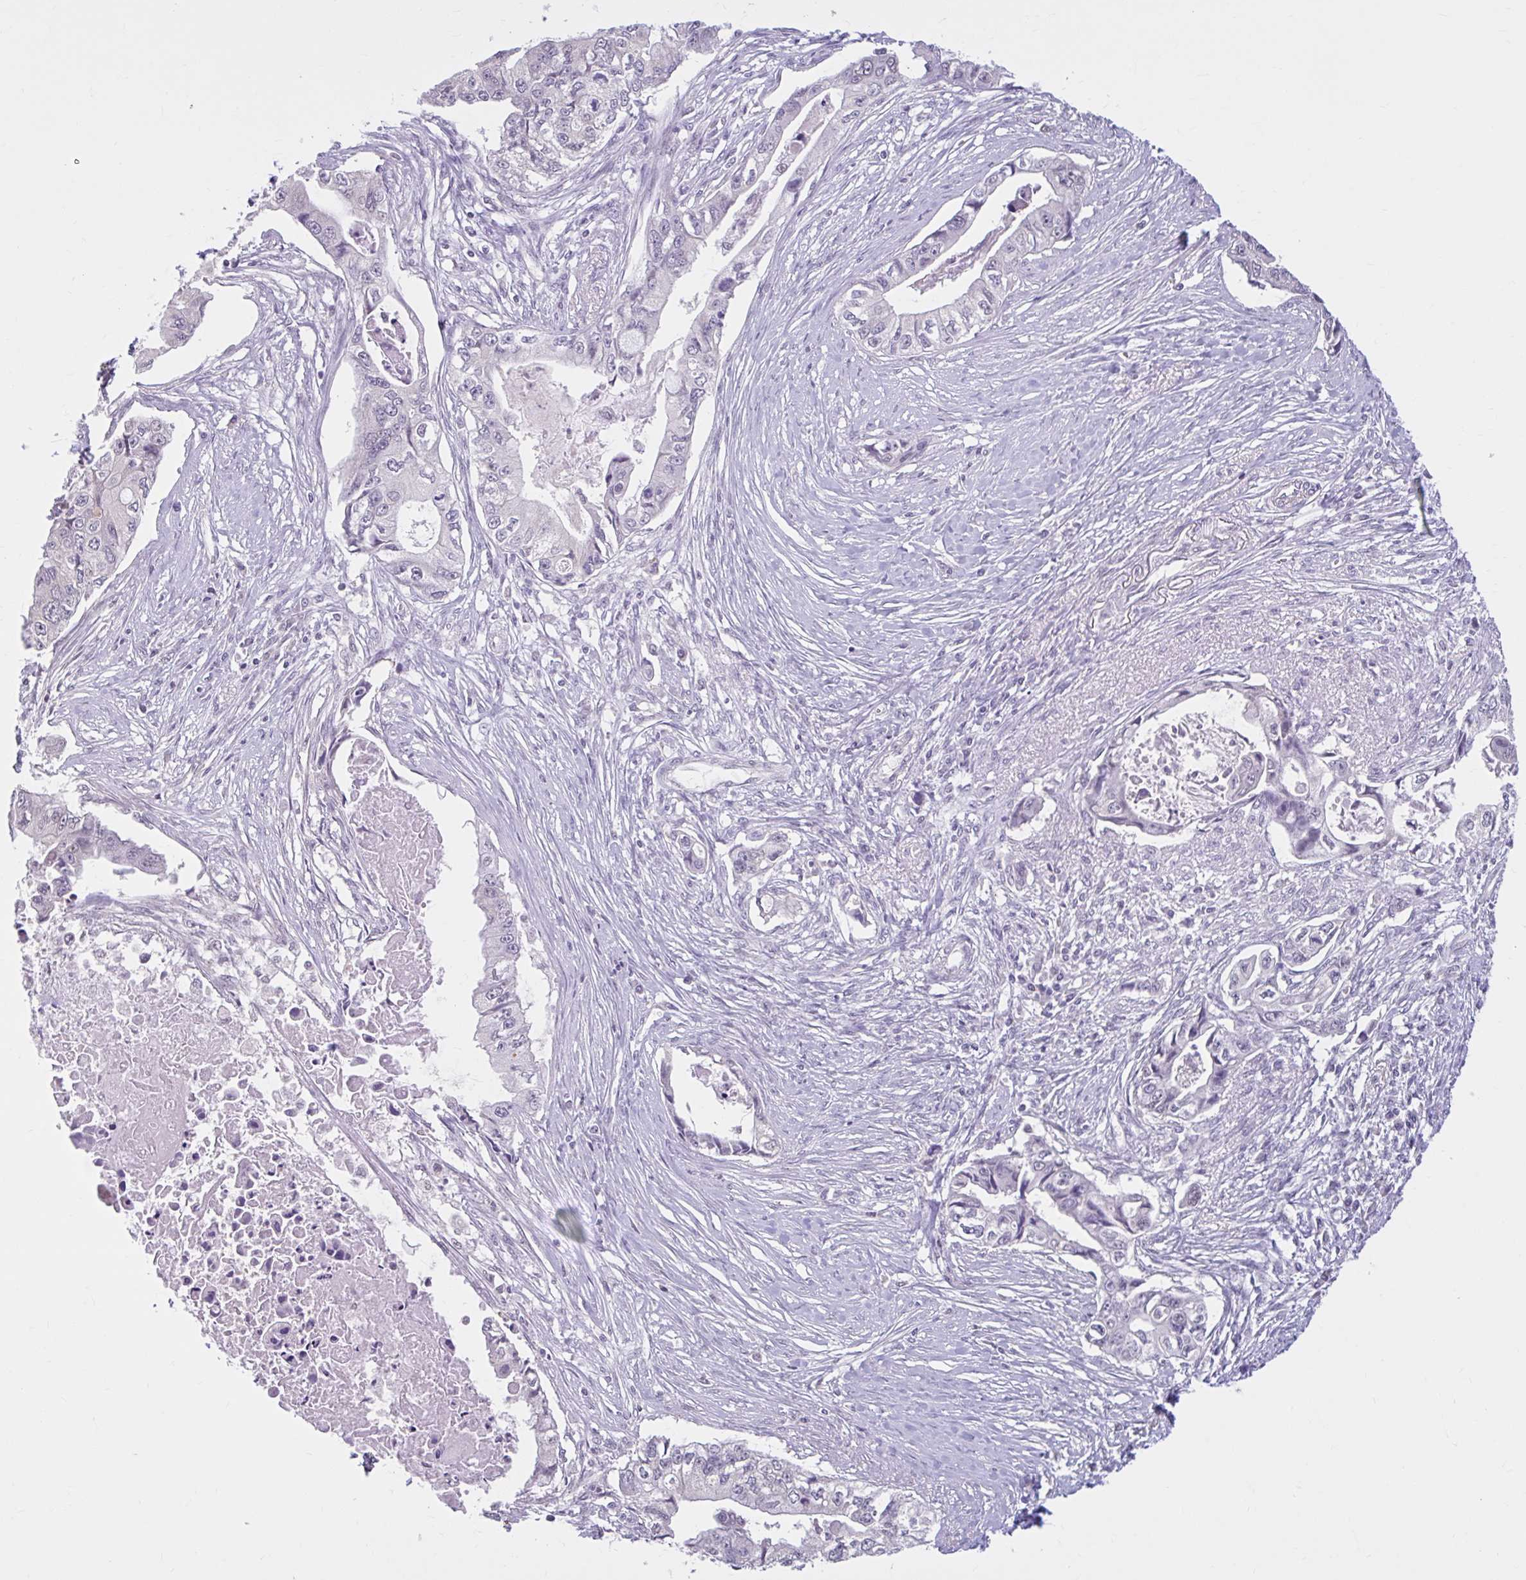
{"staining": {"intensity": "negative", "quantity": "none", "location": "none"}, "tissue": "pancreatic cancer", "cell_type": "Tumor cells", "image_type": "cancer", "snomed": [{"axis": "morphology", "description": "Adenocarcinoma, NOS"}, {"axis": "topography", "description": "Pancreas"}], "caption": "Protein analysis of adenocarcinoma (pancreatic) displays no significant expression in tumor cells.", "gene": "CDH19", "patient": {"sex": "male", "age": 66}}